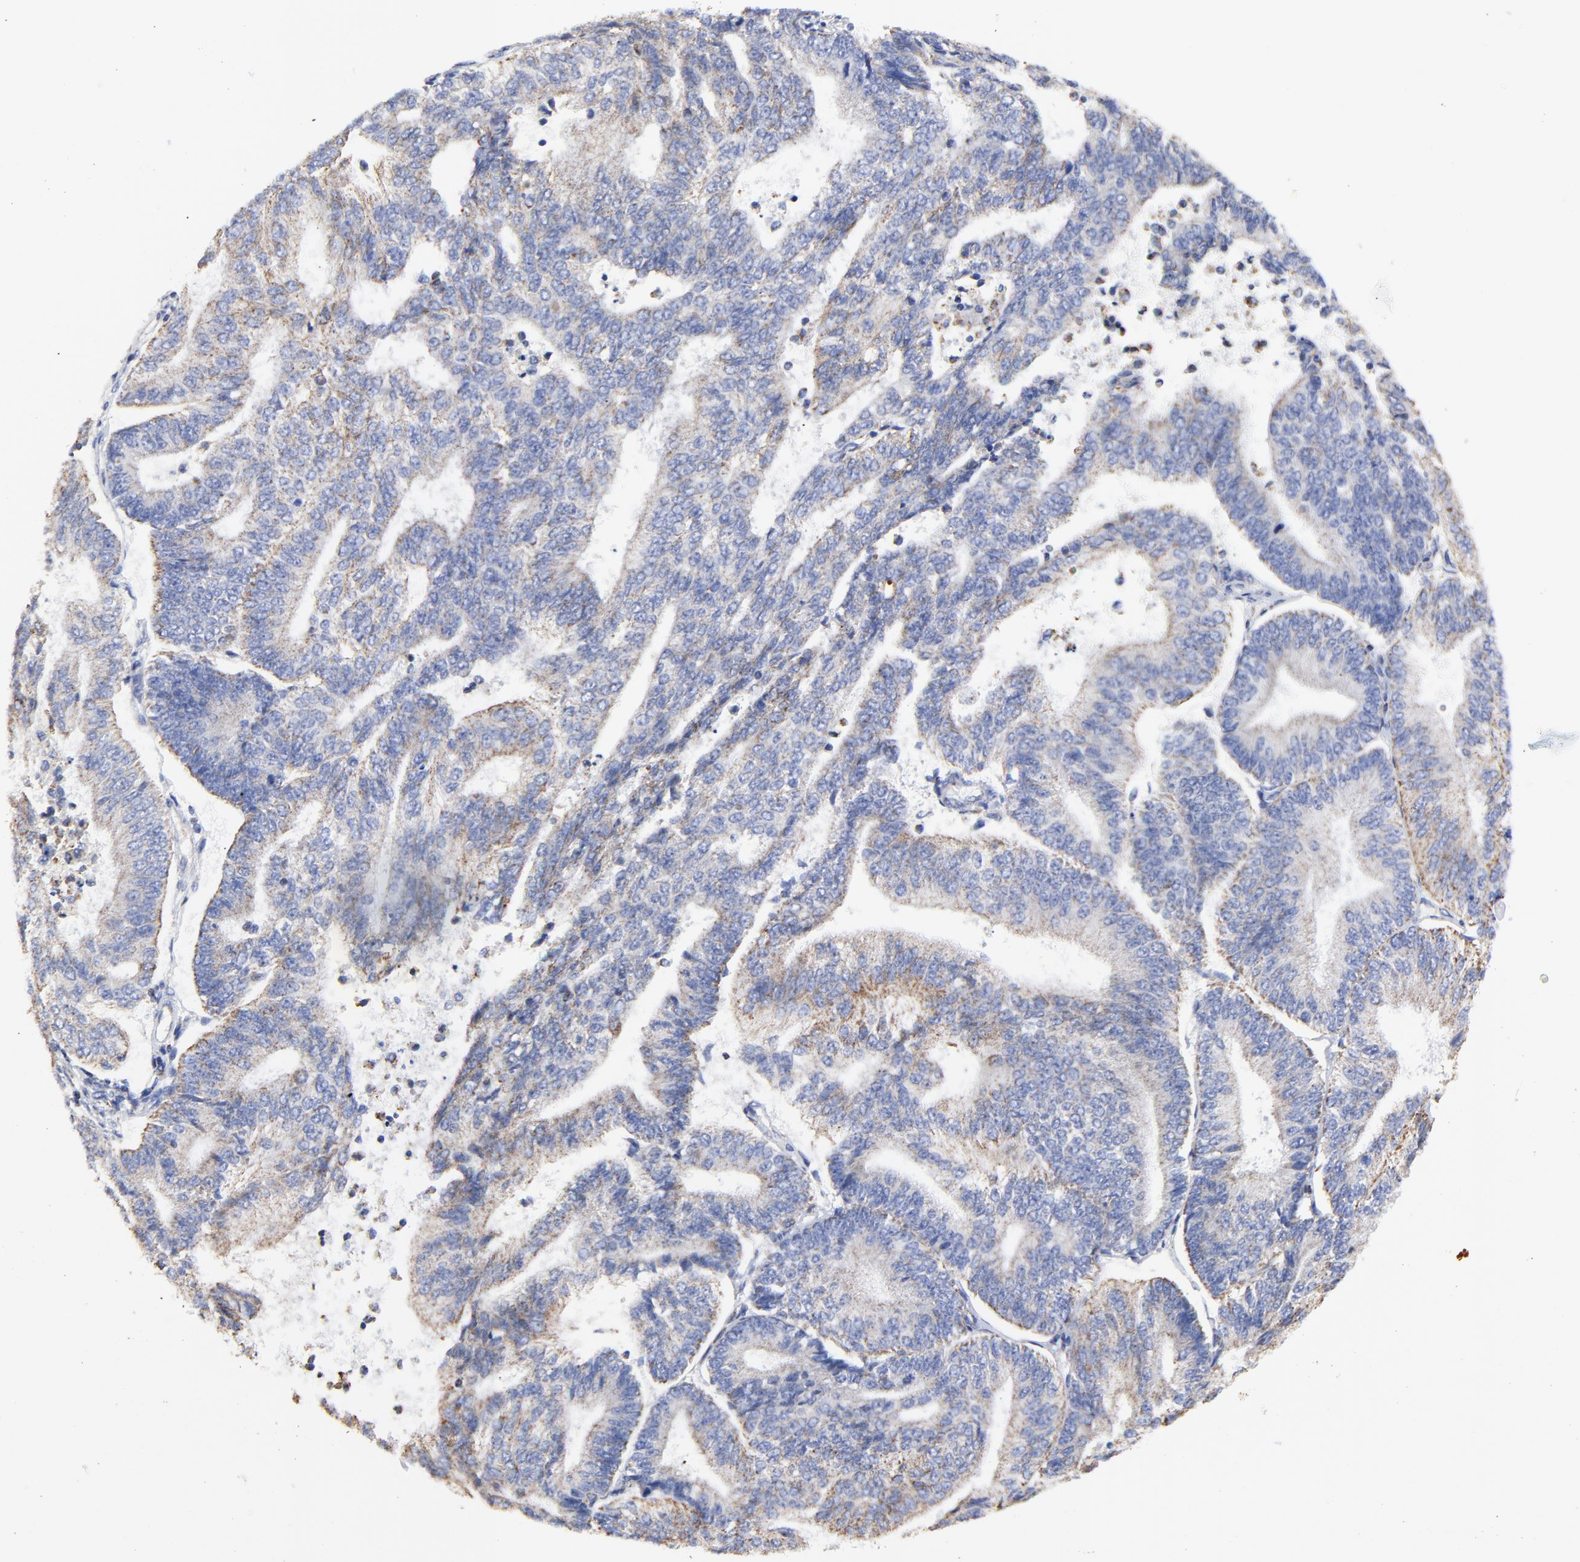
{"staining": {"intensity": "weak", "quantity": "25%-75%", "location": "cytoplasmic/membranous"}, "tissue": "endometrial cancer", "cell_type": "Tumor cells", "image_type": "cancer", "snomed": [{"axis": "morphology", "description": "Adenocarcinoma, NOS"}, {"axis": "topography", "description": "Endometrium"}], "caption": "A photomicrograph showing weak cytoplasmic/membranous expression in approximately 25%-75% of tumor cells in endometrial adenocarcinoma, as visualized by brown immunohistochemical staining.", "gene": "PINK1", "patient": {"sex": "female", "age": 55}}